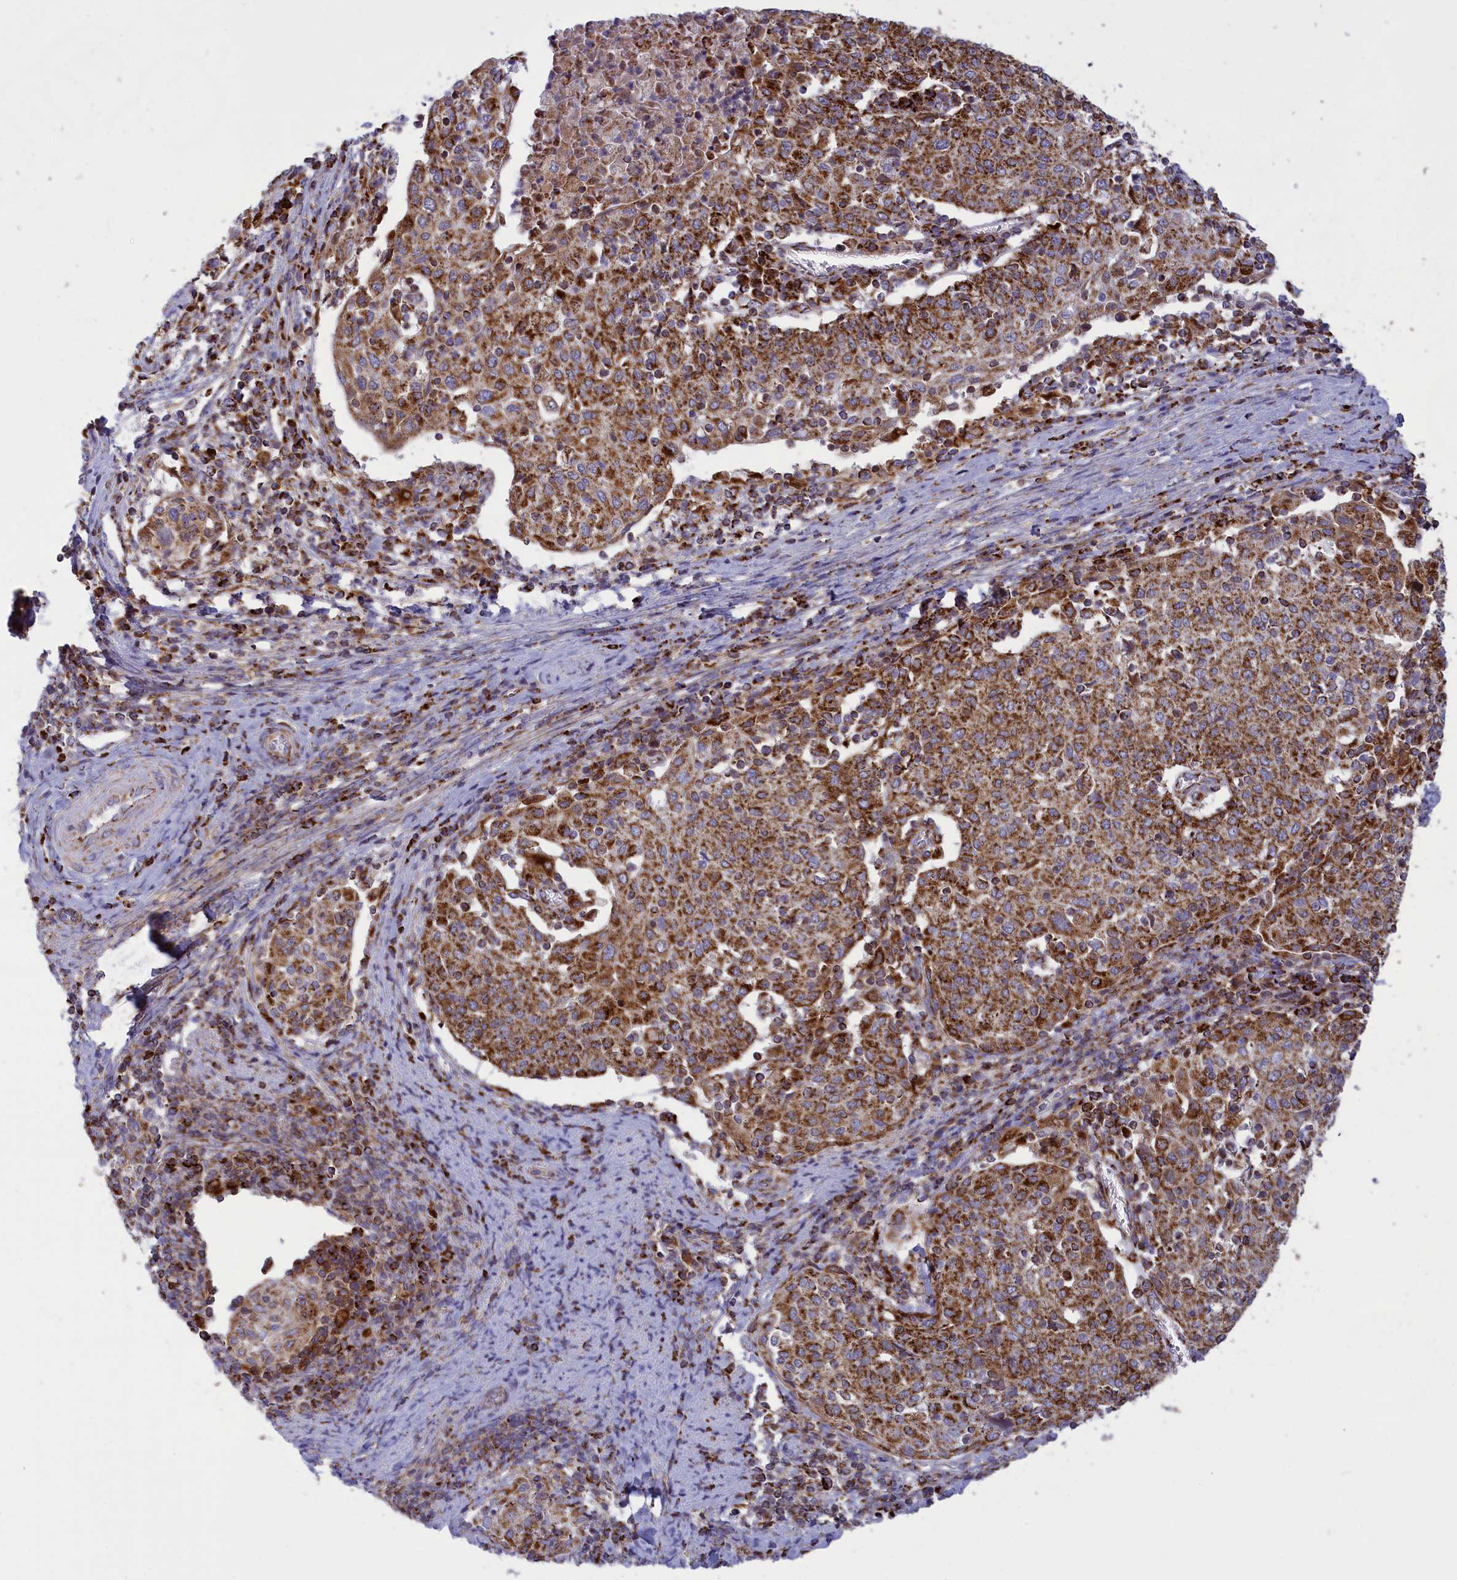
{"staining": {"intensity": "strong", "quantity": ">75%", "location": "cytoplasmic/membranous"}, "tissue": "cervical cancer", "cell_type": "Tumor cells", "image_type": "cancer", "snomed": [{"axis": "morphology", "description": "Squamous cell carcinoma, NOS"}, {"axis": "topography", "description": "Cervix"}], "caption": "High-magnification brightfield microscopy of cervical cancer stained with DAB (3,3'-diaminobenzidine) (brown) and counterstained with hematoxylin (blue). tumor cells exhibit strong cytoplasmic/membranous expression is seen in approximately>75% of cells. The staining is performed using DAB brown chromogen to label protein expression. The nuclei are counter-stained blue using hematoxylin.", "gene": "ISOC2", "patient": {"sex": "female", "age": 52}}